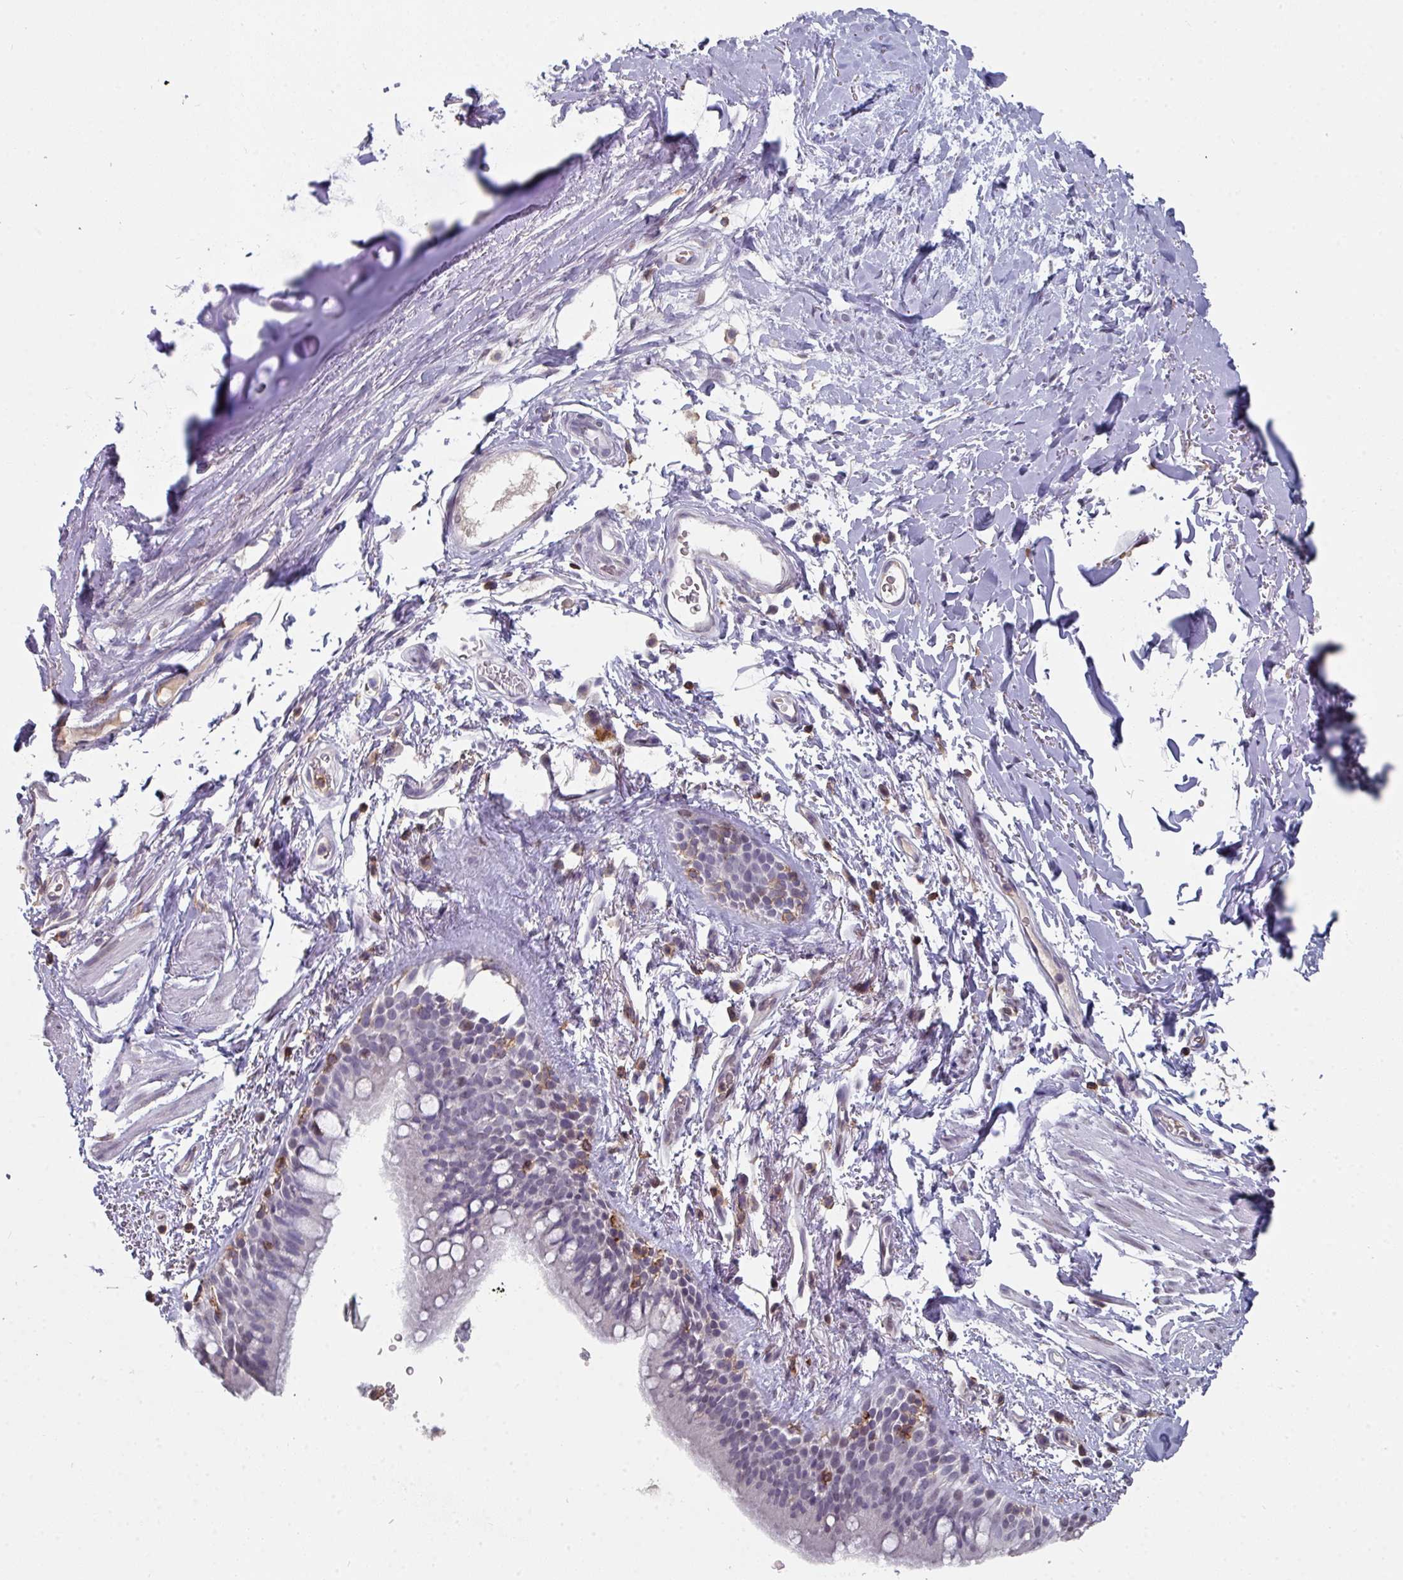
{"staining": {"intensity": "negative", "quantity": "none", "location": "none"}, "tissue": "bronchus", "cell_type": "Respiratory epithelial cells", "image_type": "normal", "snomed": [{"axis": "morphology", "description": "Normal tissue, NOS"}, {"axis": "morphology", "description": "Squamous cell carcinoma, NOS"}, {"axis": "topography", "description": "Bronchus"}, {"axis": "topography", "description": "Lung"}], "caption": "This is a photomicrograph of immunohistochemistry staining of benign bronchus, which shows no expression in respiratory epithelial cells.", "gene": "RASAL3", "patient": {"sex": "female", "age": 70}}